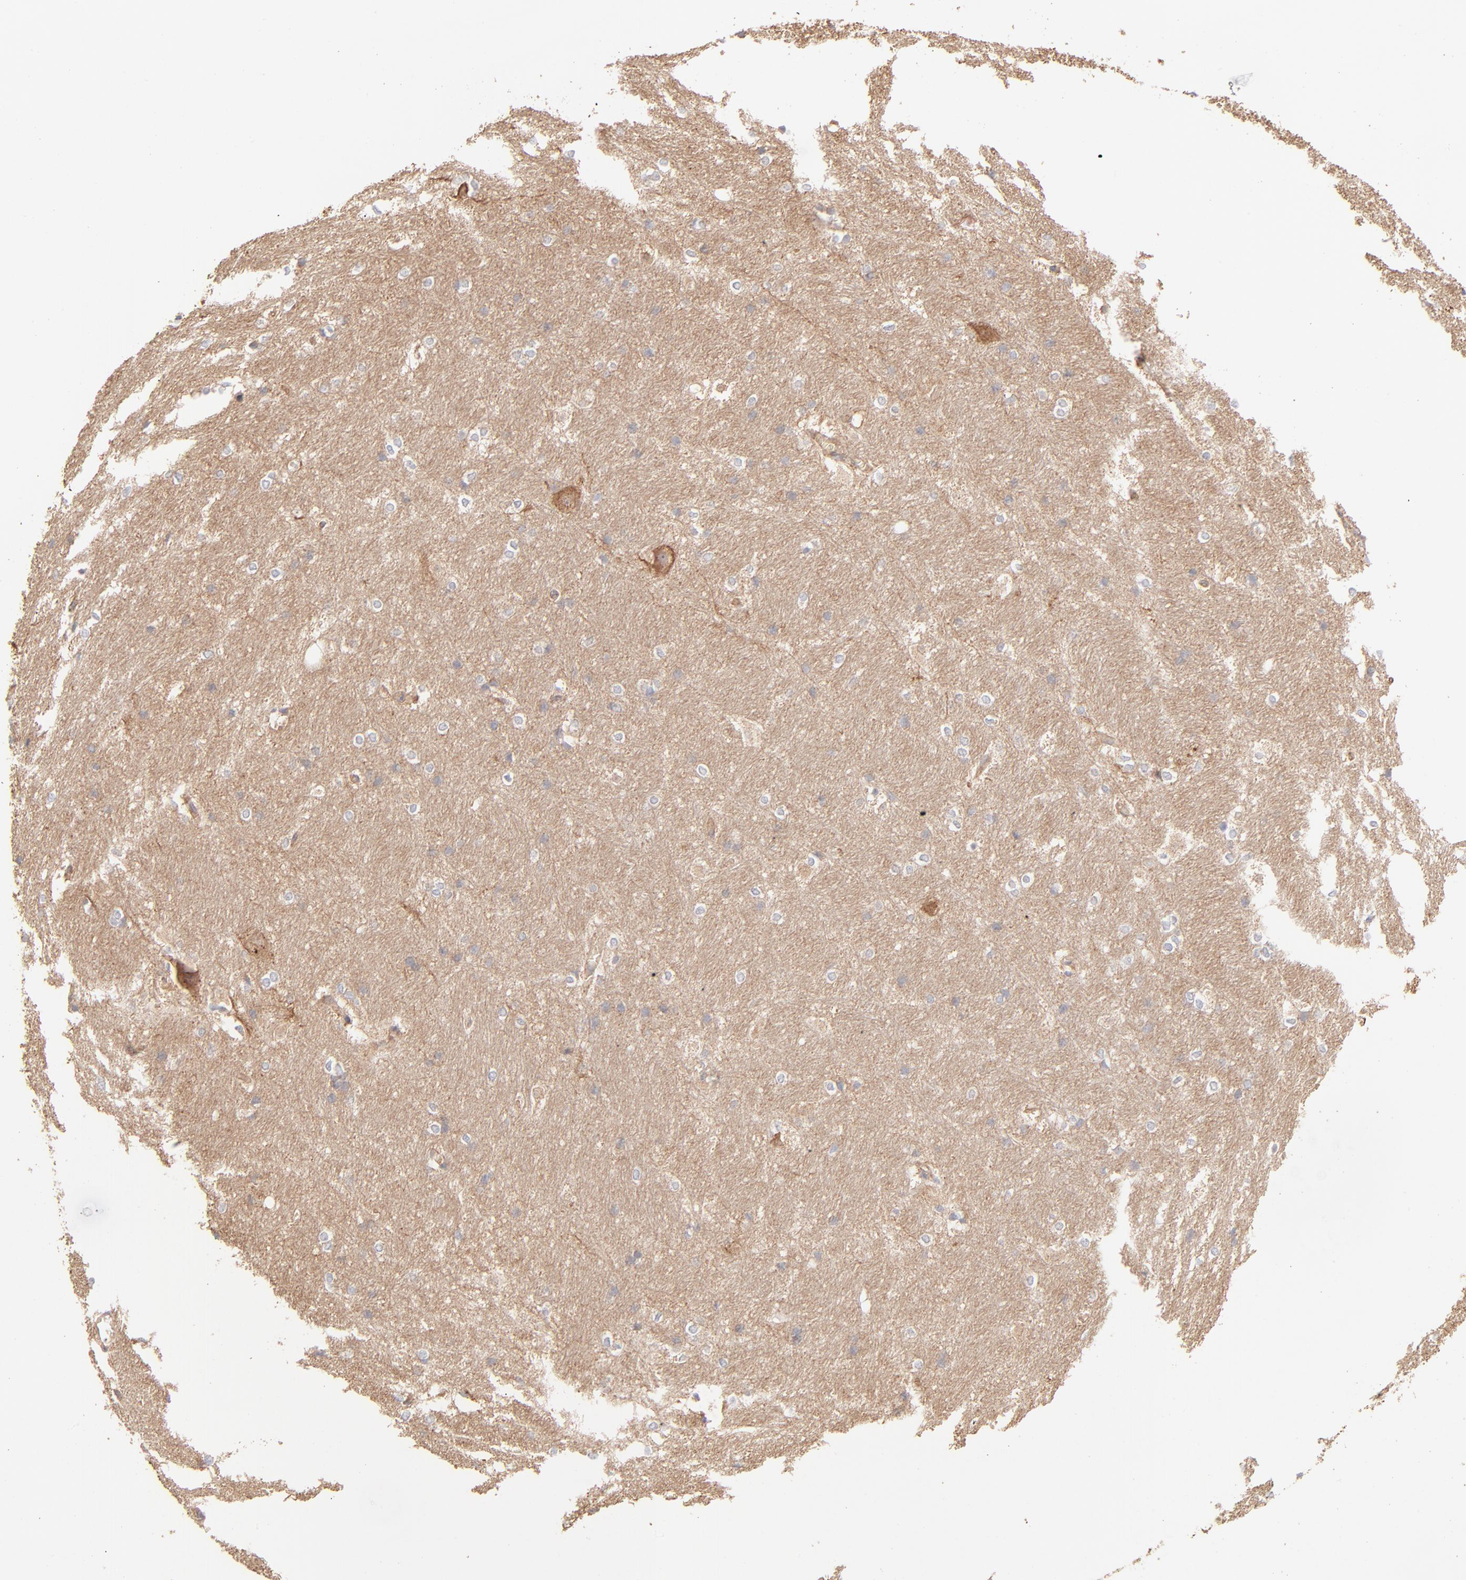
{"staining": {"intensity": "negative", "quantity": "none", "location": "none"}, "tissue": "hippocampus", "cell_type": "Glial cells", "image_type": "normal", "snomed": [{"axis": "morphology", "description": "Normal tissue, NOS"}, {"axis": "topography", "description": "Hippocampus"}], "caption": "Immunohistochemistry (IHC) of normal hippocampus shows no expression in glial cells. (DAB (3,3'-diaminobenzidine) immunohistochemistry (IHC), high magnification).", "gene": "SPTB", "patient": {"sex": "female", "age": 19}}